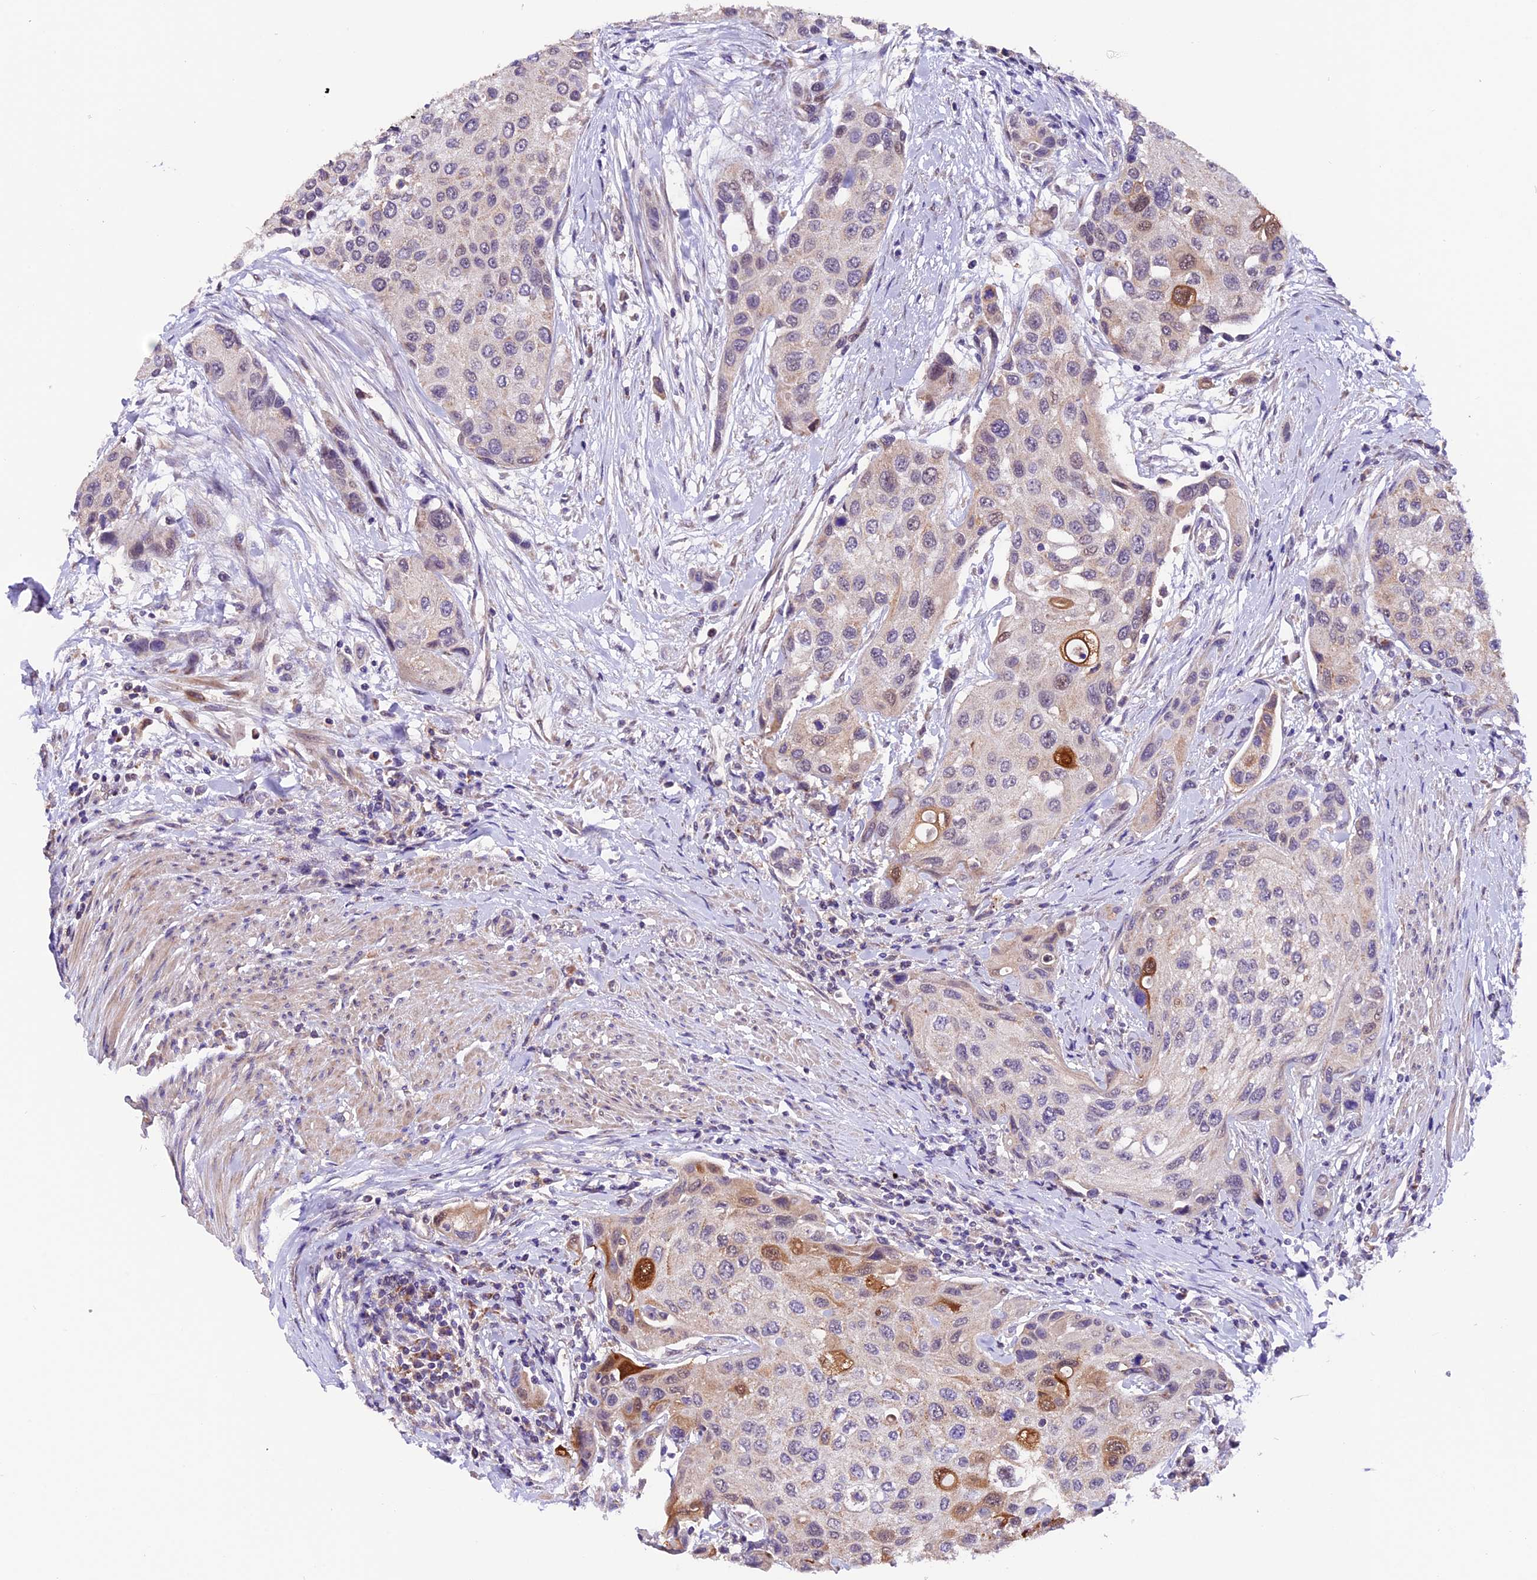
{"staining": {"intensity": "negative", "quantity": "none", "location": "none"}, "tissue": "urothelial cancer", "cell_type": "Tumor cells", "image_type": "cancer", "snomed": [{"axis": "morphology", "description": "Normal tissue, NOS"}, {"axis": "morphology", "description": "Urothelial carcinoma, High grade"}, {"axis": "topography", "description": "Vascular tissue"}, {"axis": "topography", "description": "Urinary bladder"}], "caption": "Immunohistochemical staining of human urothelial cancer displays no significant expression in tumor cells.", "gene": "DDX28", "patient": {"sex": "female", "age": 56}}